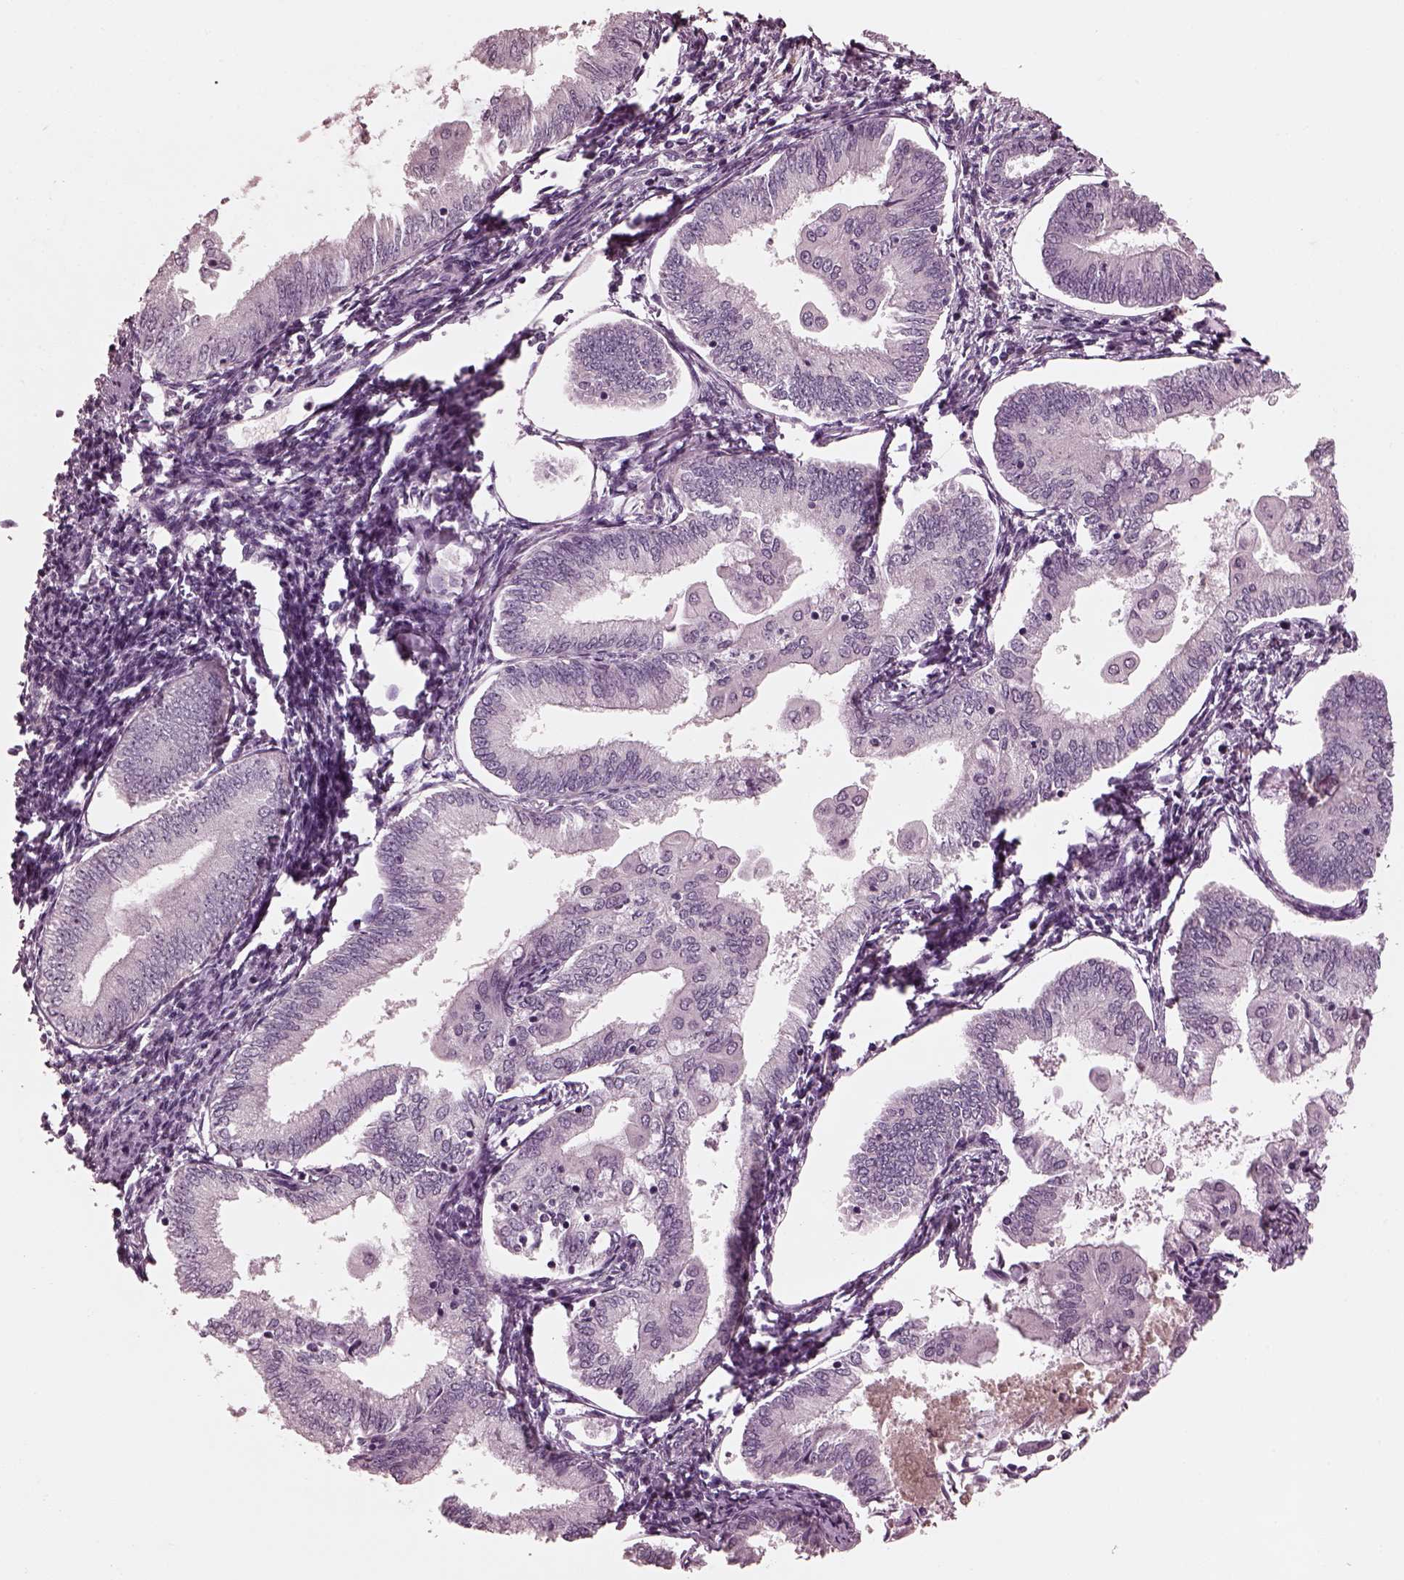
{"staining": {"intensity": "negative", "quantity": "none", "location": "none"}, "tissue": "endometrial cancer", "cell_type": "Tumor cells", "image_type": "cancer", "snomed": [{"axis": "morphology", "description": "Adenocarcinoma, NOS"}, {"axis": "topography", "description": "Endometrium"}], "caption": "DAB (3,3'-diaminobenzidine) immunohistochemical staining of adenocarcinoma (endometrial) displays no significant staining in tumor cells.", "gene": "CGA", "patient": {"sex": "female", "age": 55}}